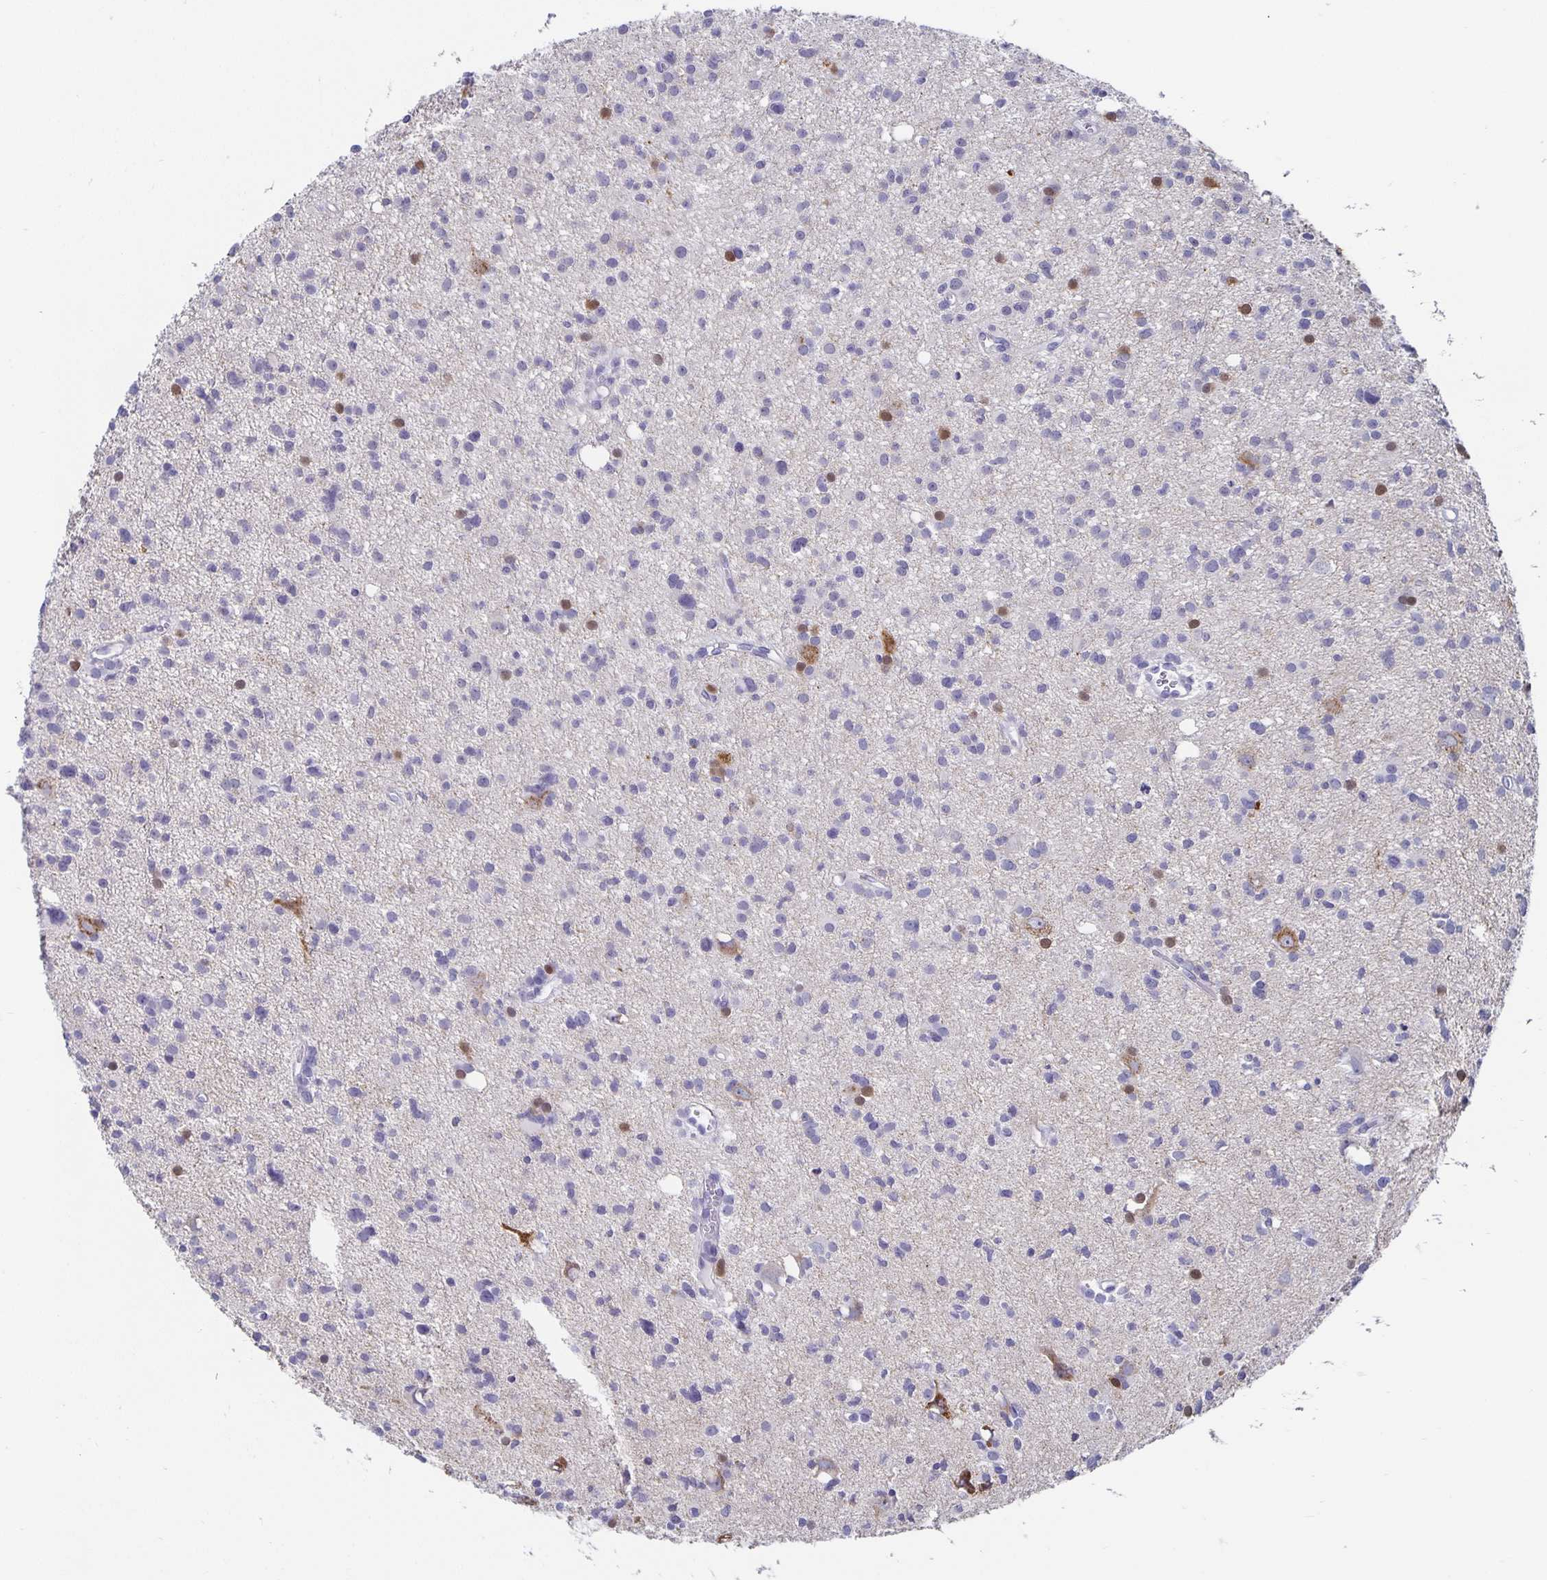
{"staining": {"intensity": "negative", "quantity": "none", "location": "none"}, "tissue": "glioma", "cell_type": "Tumor cells", "image_type": "cancer", "snomed": [{"axis": "morphology", "description": "Glioma, malignant, High grade"}, {"axis": "topography", "description": "Brain"}], "caption": "Glioma was stained to show a protein in brown. There is no significant staining in tumor cells.", "gene": "CHGA", "patient": {"sex": "male", "age": 23}}